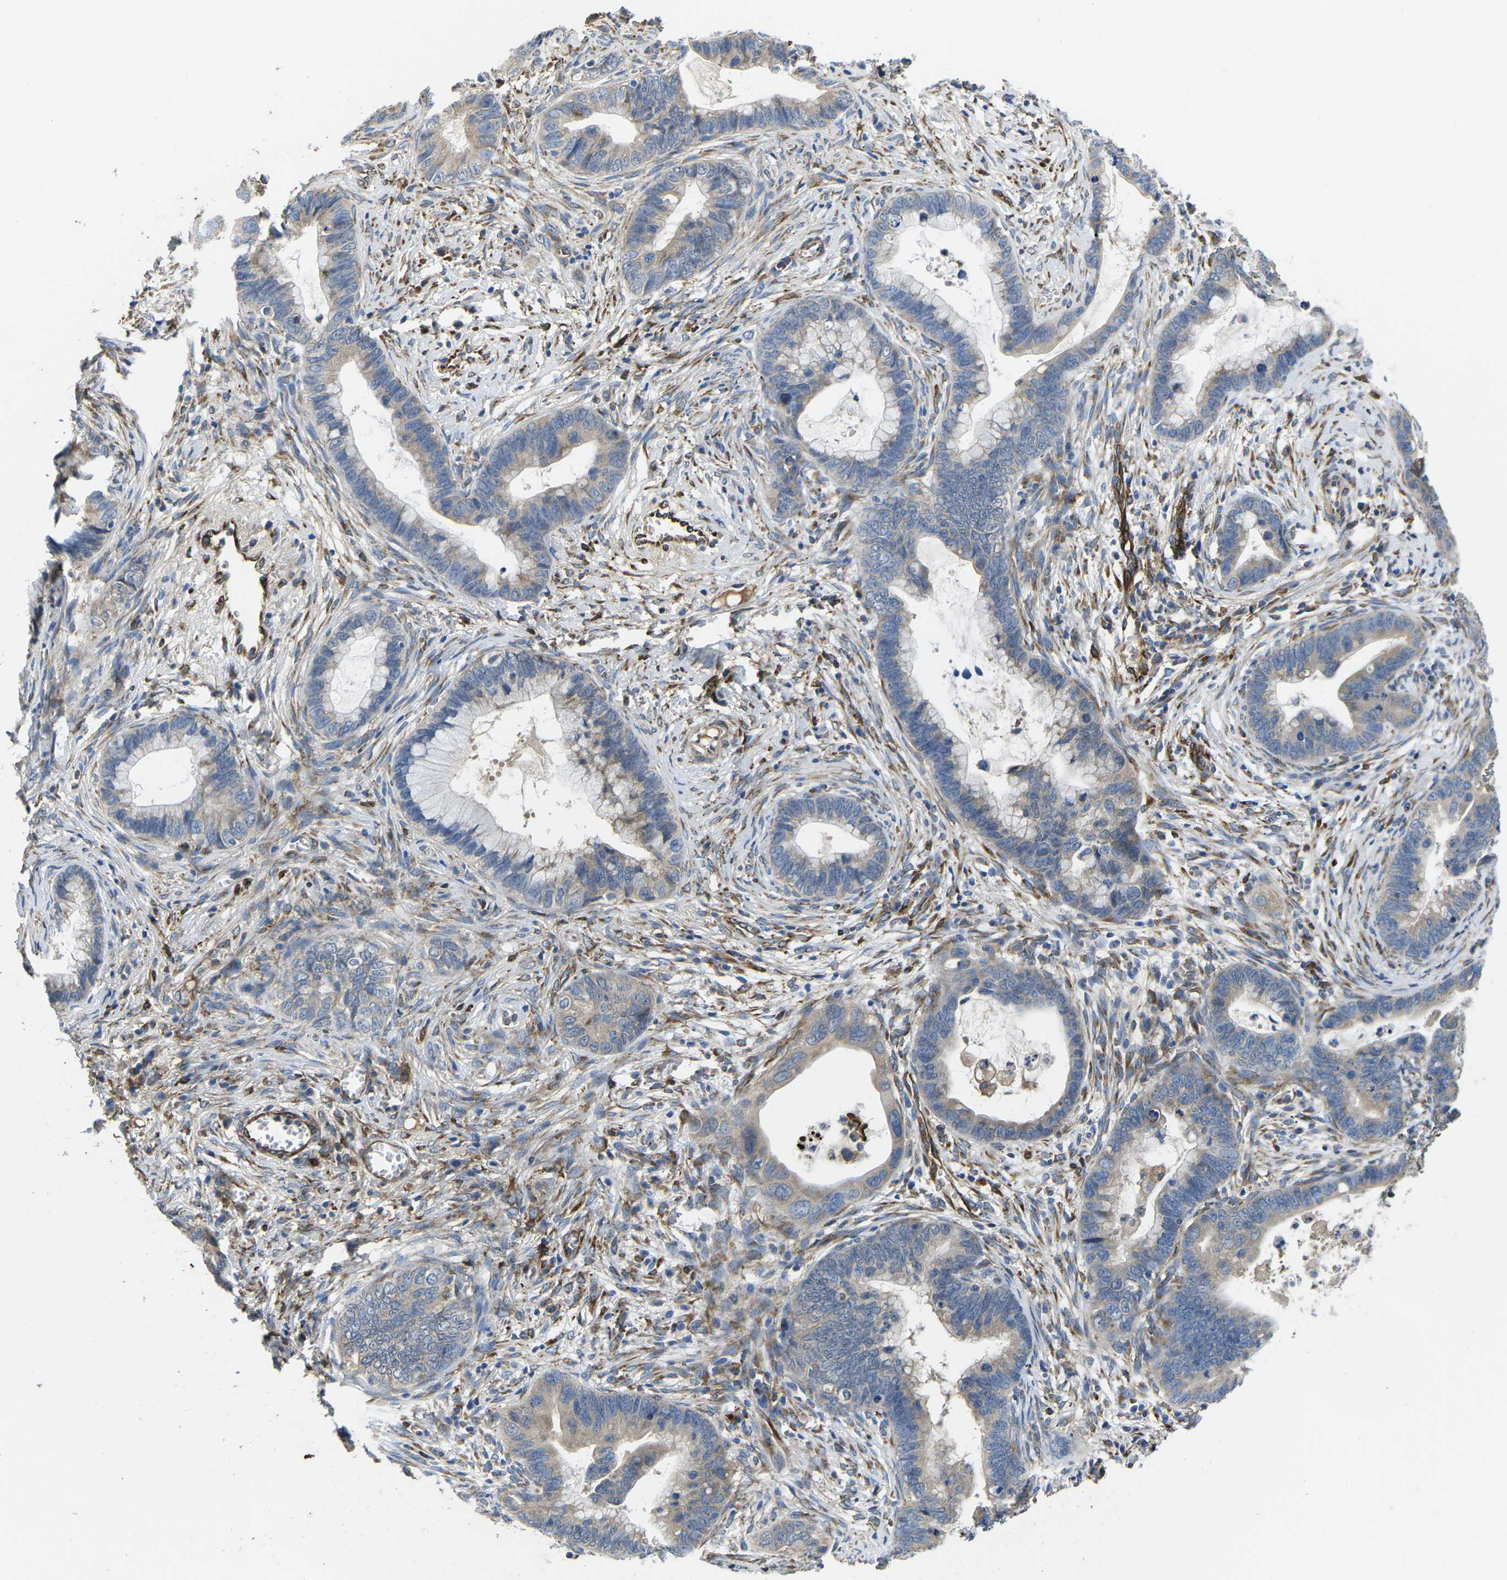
{"staining": {"intensity": "weak", "quantity": "25%-75%", "location": "cytoplasmic/membranous"}, "tissue": "cervical cancer", "cell_type": "Tumor cells", "image_type": "cancer", "snomed": [{"axis": "morphology", "description": "Adenocarcinoma, NOS"}, {"axis": "topography", "description": "Cervix"}], "caption": "The immunohistochemical stain highlights weak cytoplasmic/membranous staining in tumor cells of cervical cancer (adenocarcinoma) tissue.", "gene": "PDZD8", "patient": {"sex": "female", "age": 44}}